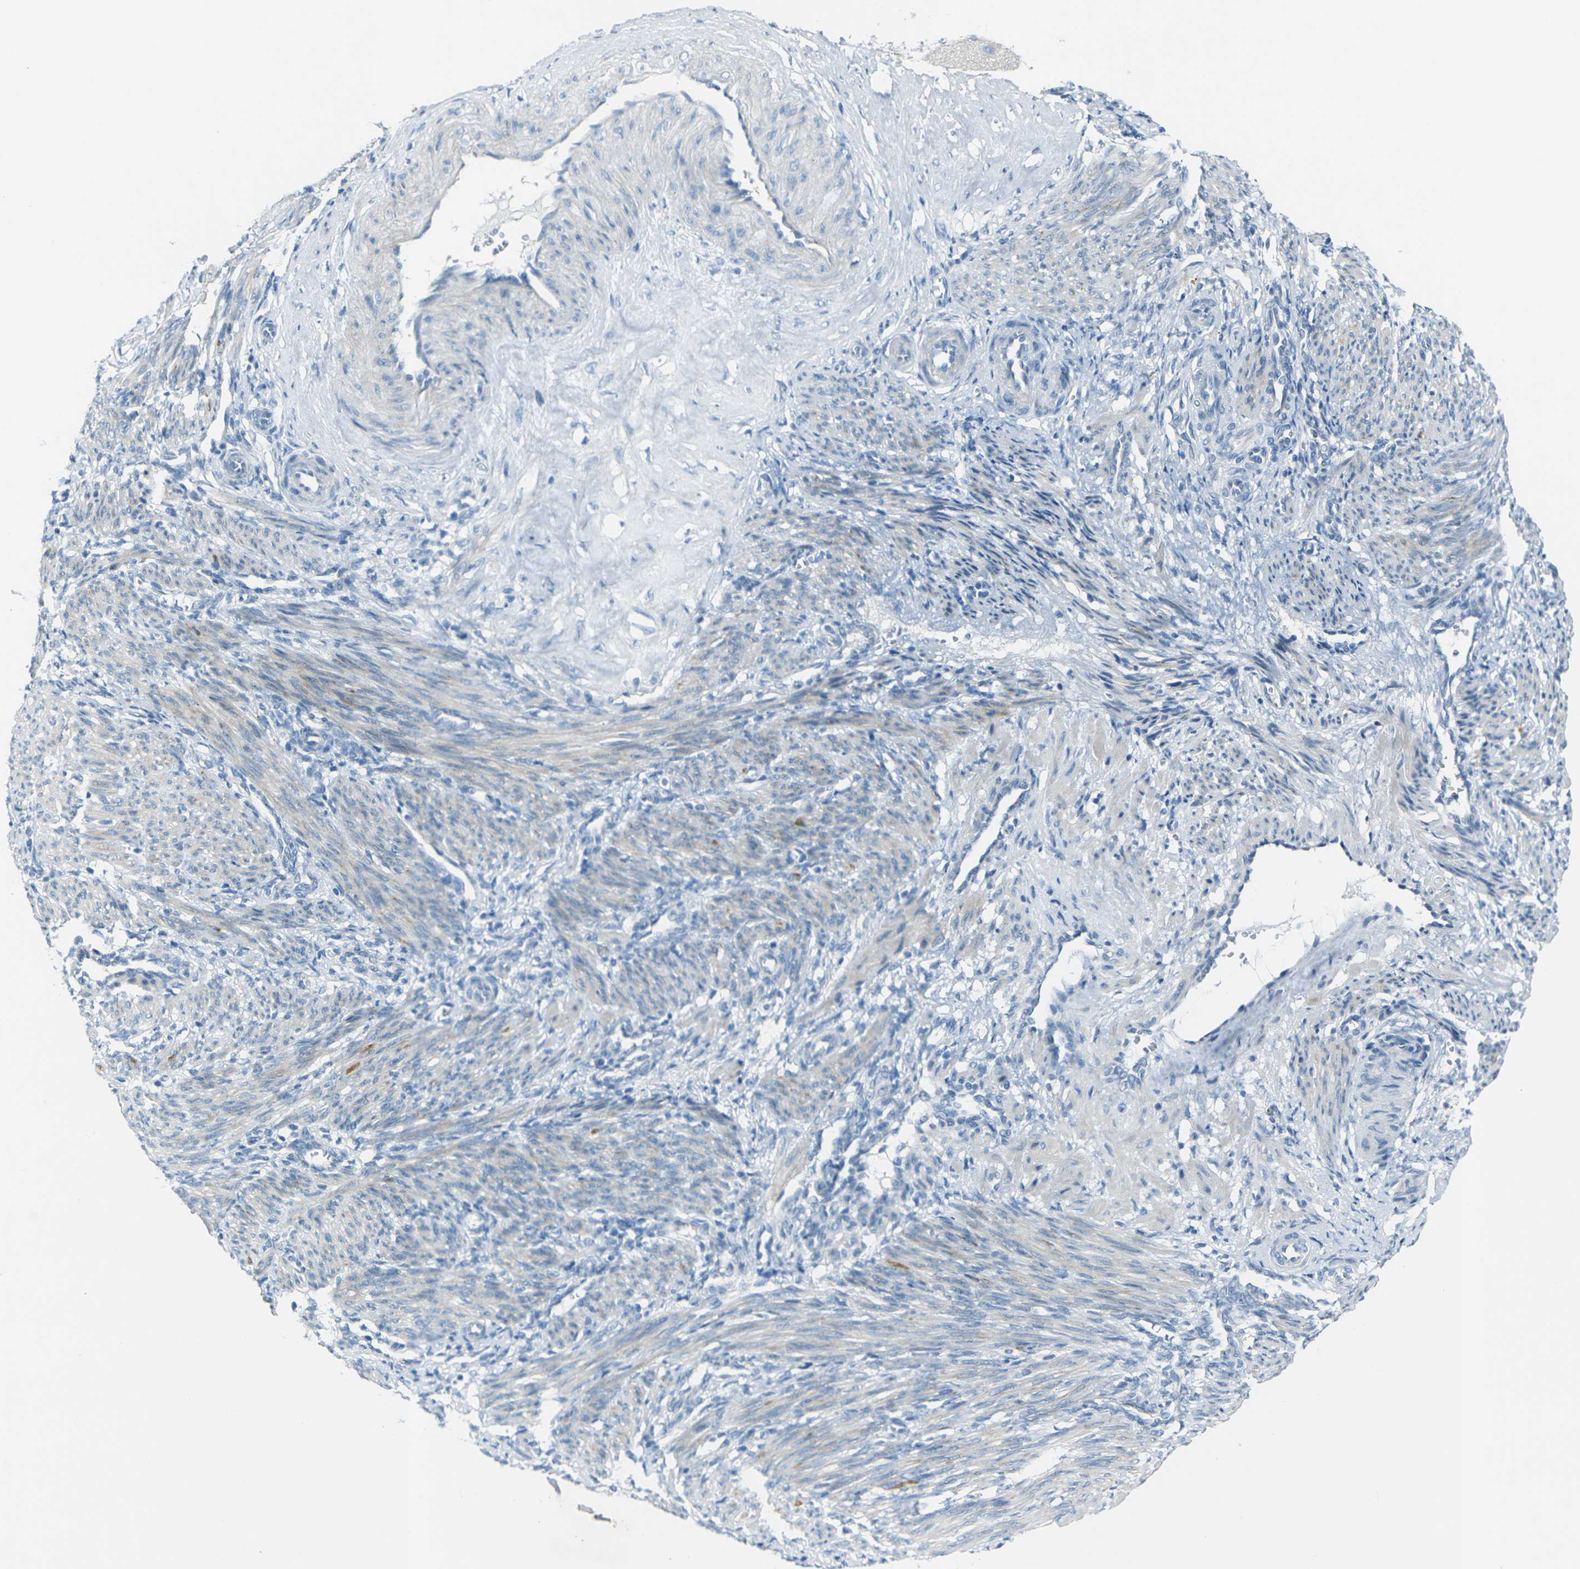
{"staining": {"intensity": "weak", "quantity": "<25%", "location": "cytoplasmic/membranous"}, "tissue": "smooth muscle", "cell_type": "Smooth muscle cells", "image_type": "normal", "snomed": [{"axis": "morphology", "description": "Normal tissue, NOS"}, {"axis": "topography", "description": "Endometrium"}], "caption": "The immunohistochemistry (IHC) image has no significant expression in smooth muscle cells of smooth muscle.", "gene": "ANKRD46", "patient": {"sex": "female", "age": 33}}